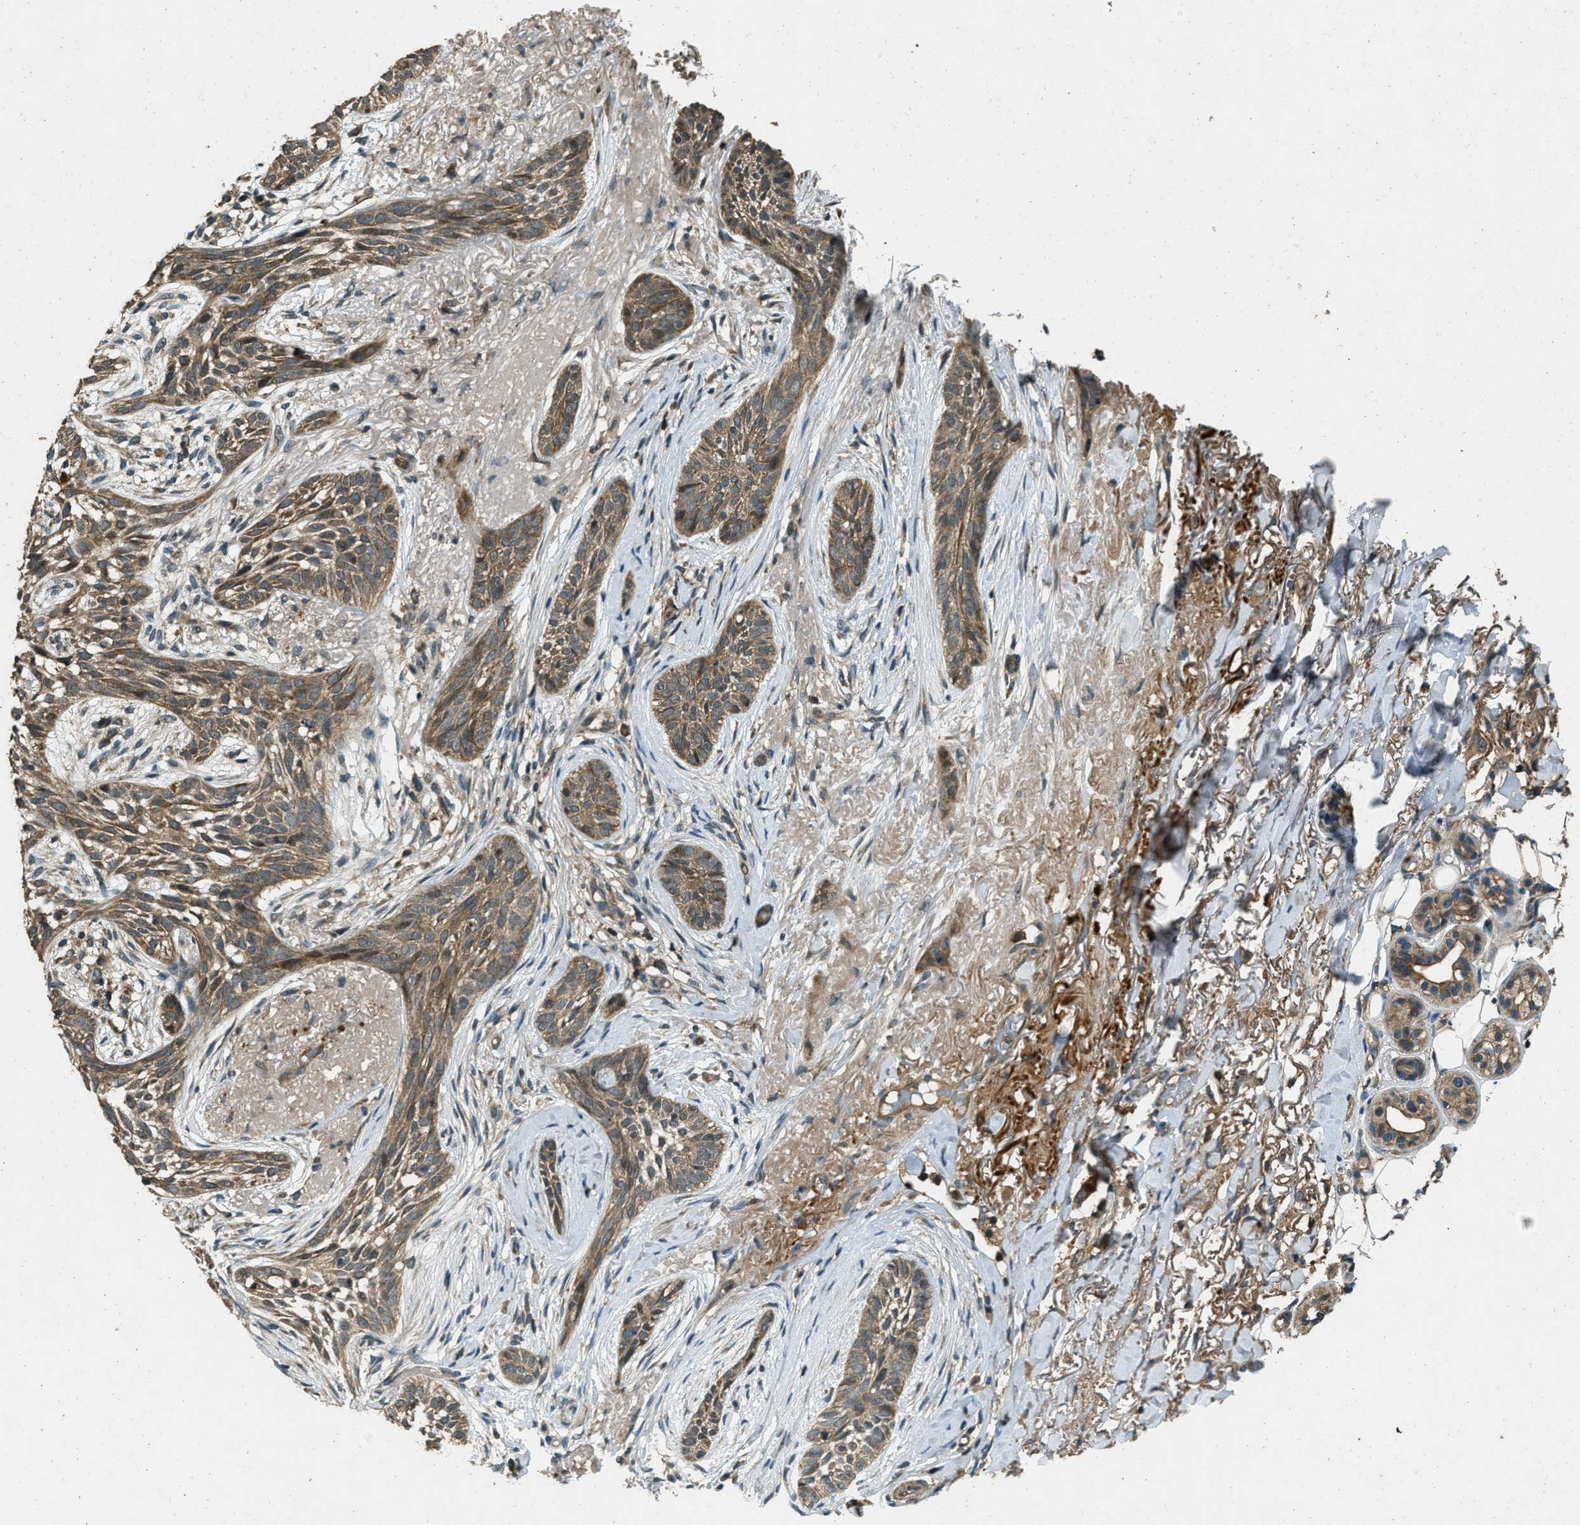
{"staining": {"intensity": "weak", "quantity": ">75%", "location": "cytoplasmic/membranous"}, "tissue": "skin cancer", "cell_type": "Tumor cells", "image_type": "cancer", "snomed": [{"axis": "morphology", "description": "Basal cell carcinoma"}, {"axis": "topography", "description": "Skin"}], "caption": "A high-resolution photomicrograph shows IHC staining of skin basal cell carcinoma, which shows weak cytoplasmic/membranous staining in approximately >75% of tumor cells.", "gene": "ATP8B1", "patient": {"sex": "female", "age": 88}}